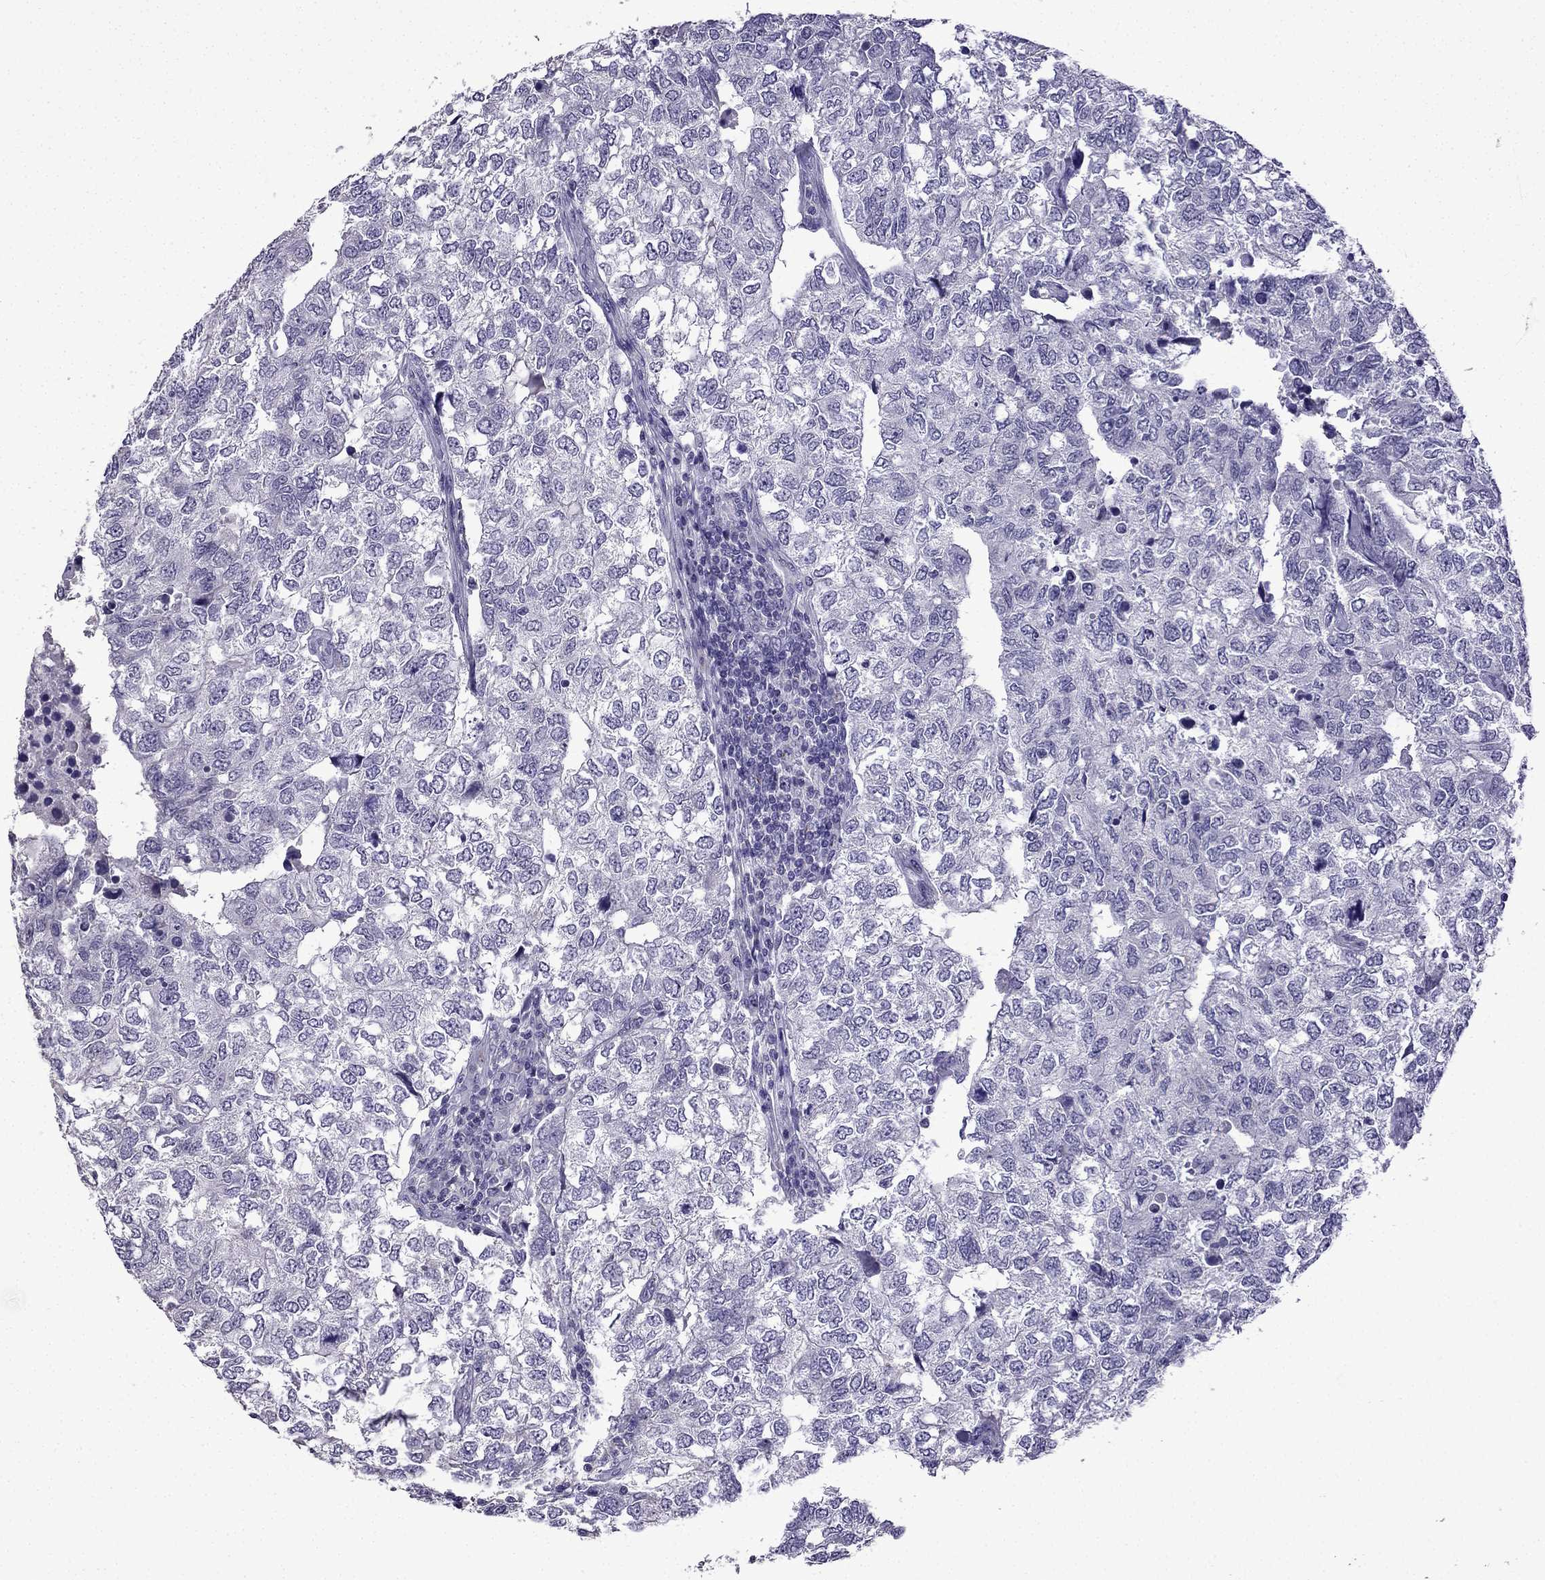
{"staining": {"intensity": "negative", "quantity": "none", "location": "none"}, "tissue": "breast cancer", "cell_type": "Tumor cells", "image_type": "cancer", "snomed": [{"axis": "morphology", "description": "Duct carcinoma"}, {"axis": "topography", "description": "Breast"}], "caption": "An immunohistochemistry image of breast intraductal carcinoma is shown. There is no staining in tumor cells of breast intraductal carcinoma.", "gene": "TTN", "patient": {"sex": "female", "age": 30}}